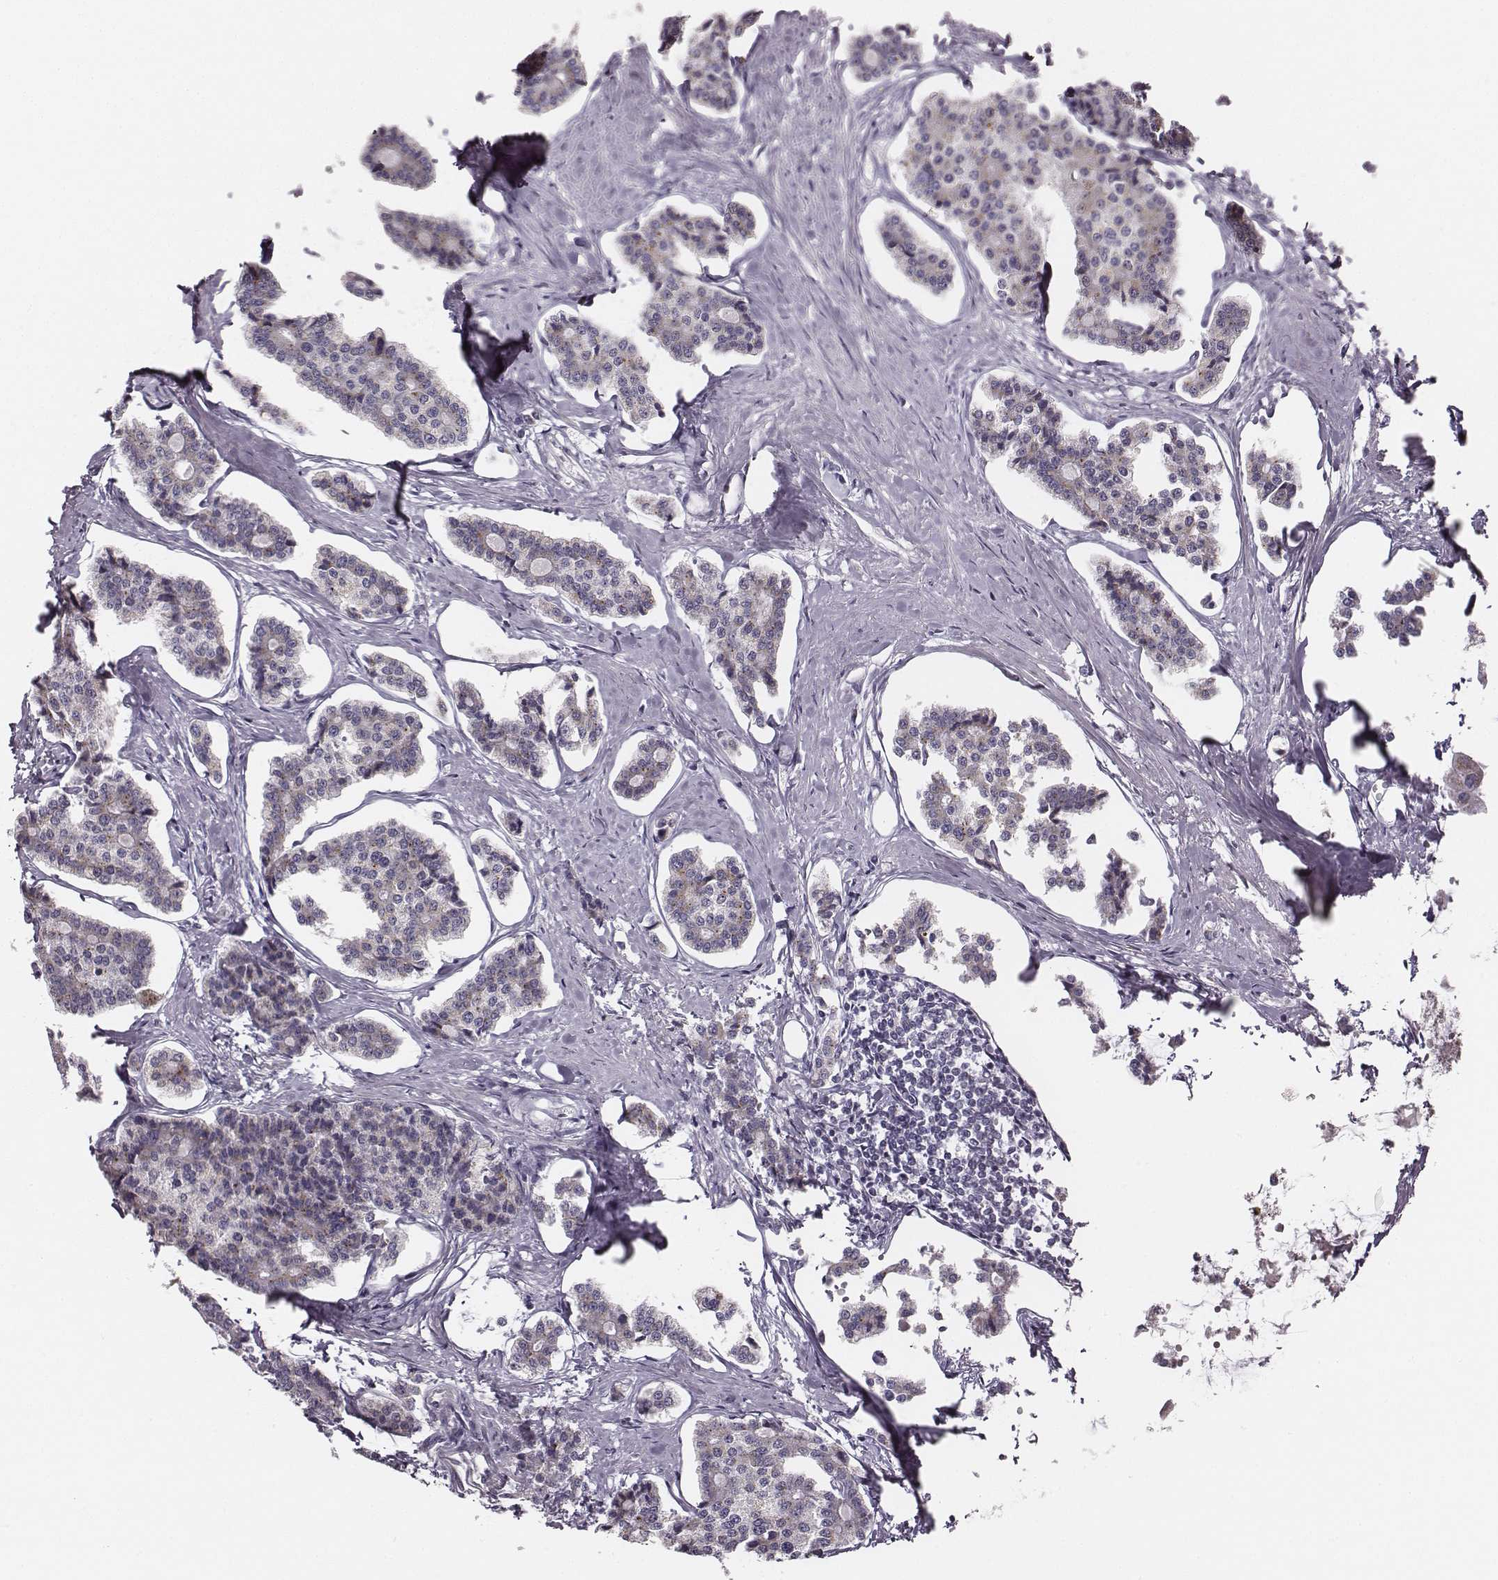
{"staining": {"intensity": "weak", "quantity": "<25%", "location": "cytoplasmic/membranous"}, "tissue": "carcinoid", "cell_type": "Tumor cells", "image_type": "cancer", "snomed": [{"axis": "morphology", "description": "Carcinoid, malignant, NOS"}, {"axis": "topography", "description": "Small intestine"}], "caption": "Carcinoid (malignant) was stained to show a protein in brown. There is no significant expression in tumor cells.", "gene": "UBL4B", "patient": {"sex": "female", "age": 65}}